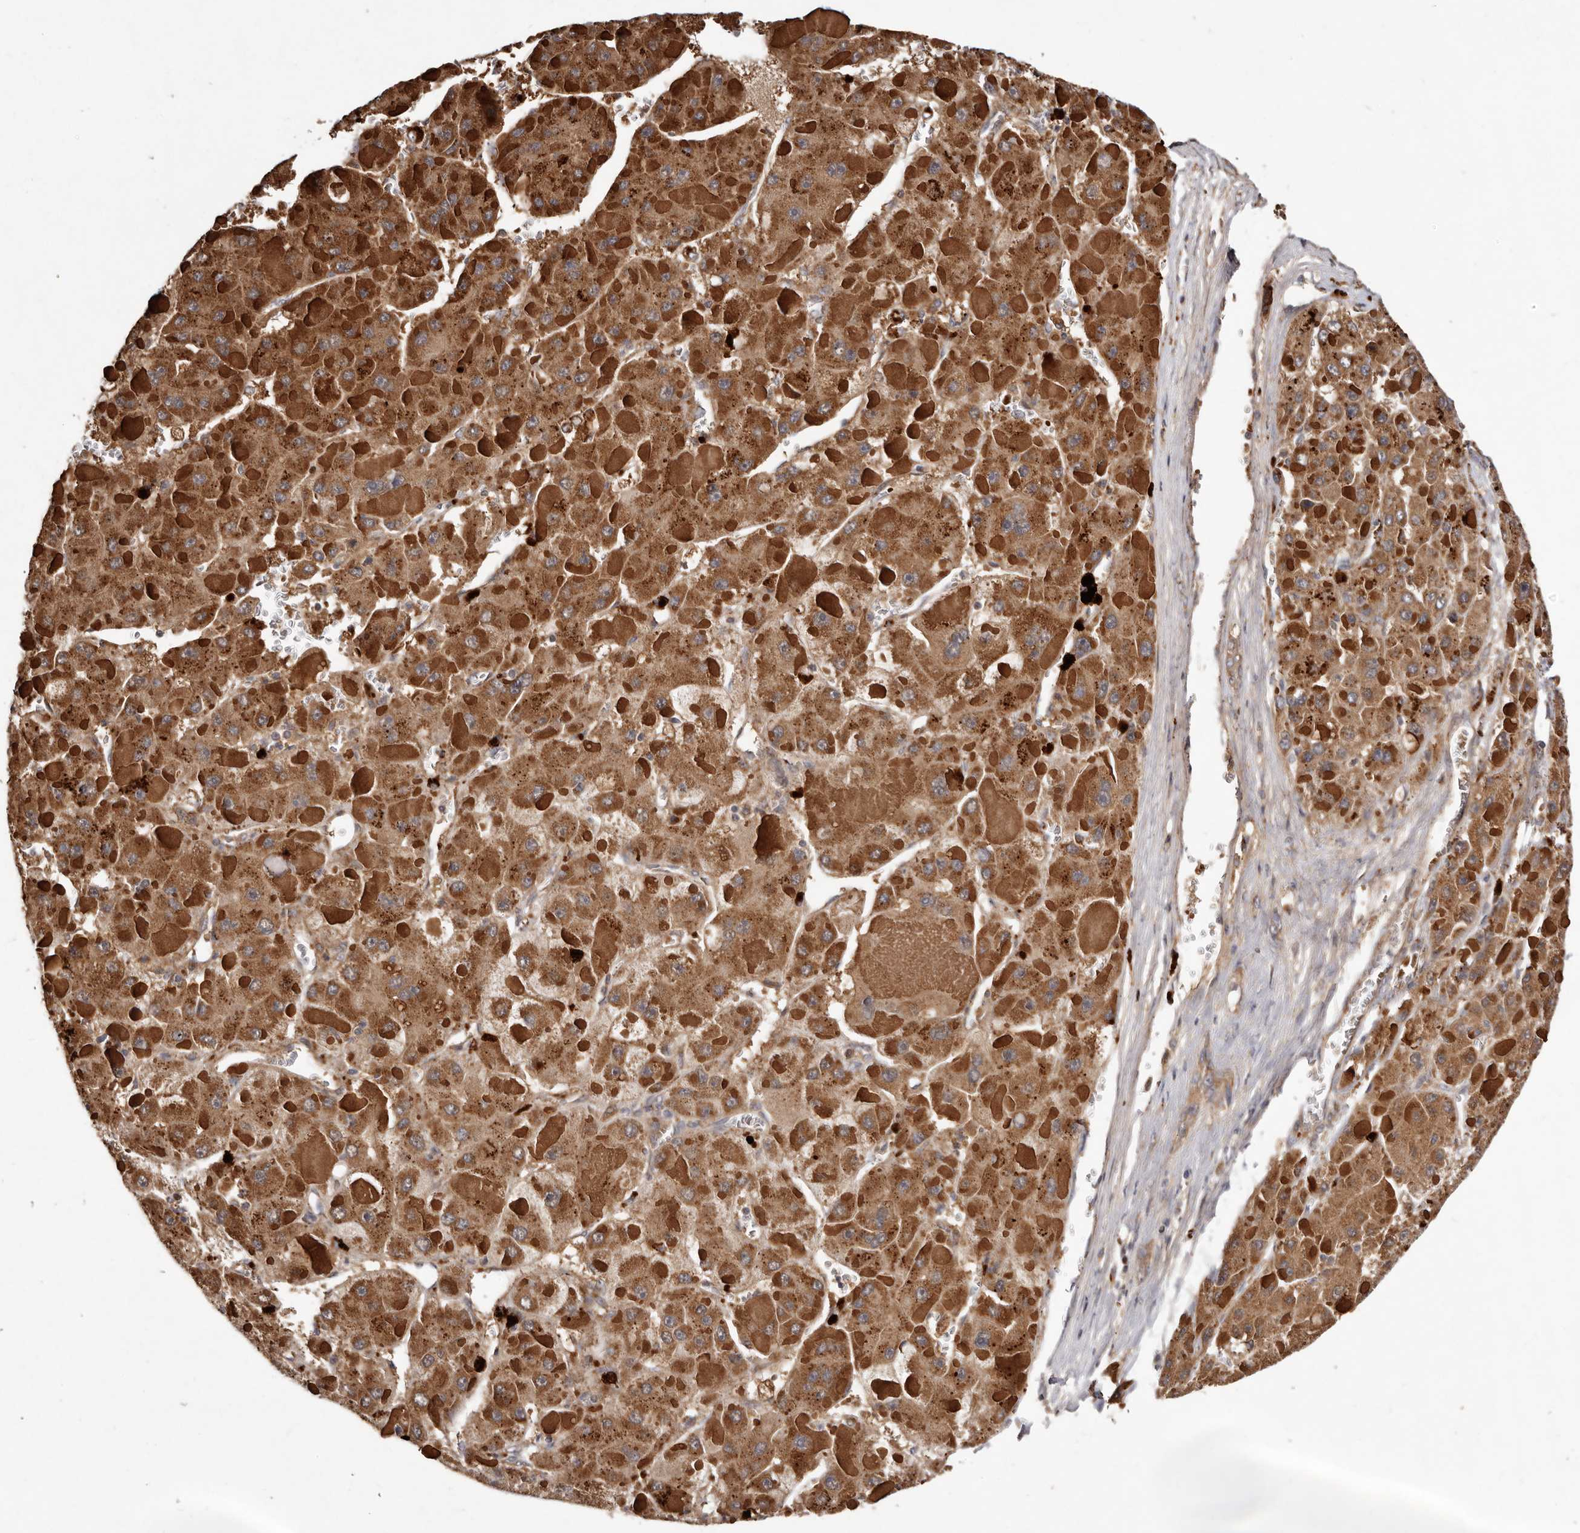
{"staining": {"intensity": "strong", "quantity": ">75%", "location": "cytoplasmic/membranous"}, "tissue": "liver cancer", "cell_type": "Tumor cells", "image_type": "cancer", "snomed": [{"axis": "morphology", "description": "Carcinoma, Hepatocellular, NOS"}, {"axis": "topography", "description": "Liver"}], "caption": "High-power microscopy captured an IHC photomicrograph of hepatocellular carcinoma (liver), revealing strong cytoplasmic/membranous expression in about >75% of tumor cells.", "gene": "GOT1L1", "patient": {"sex": "female", "age": 73}}